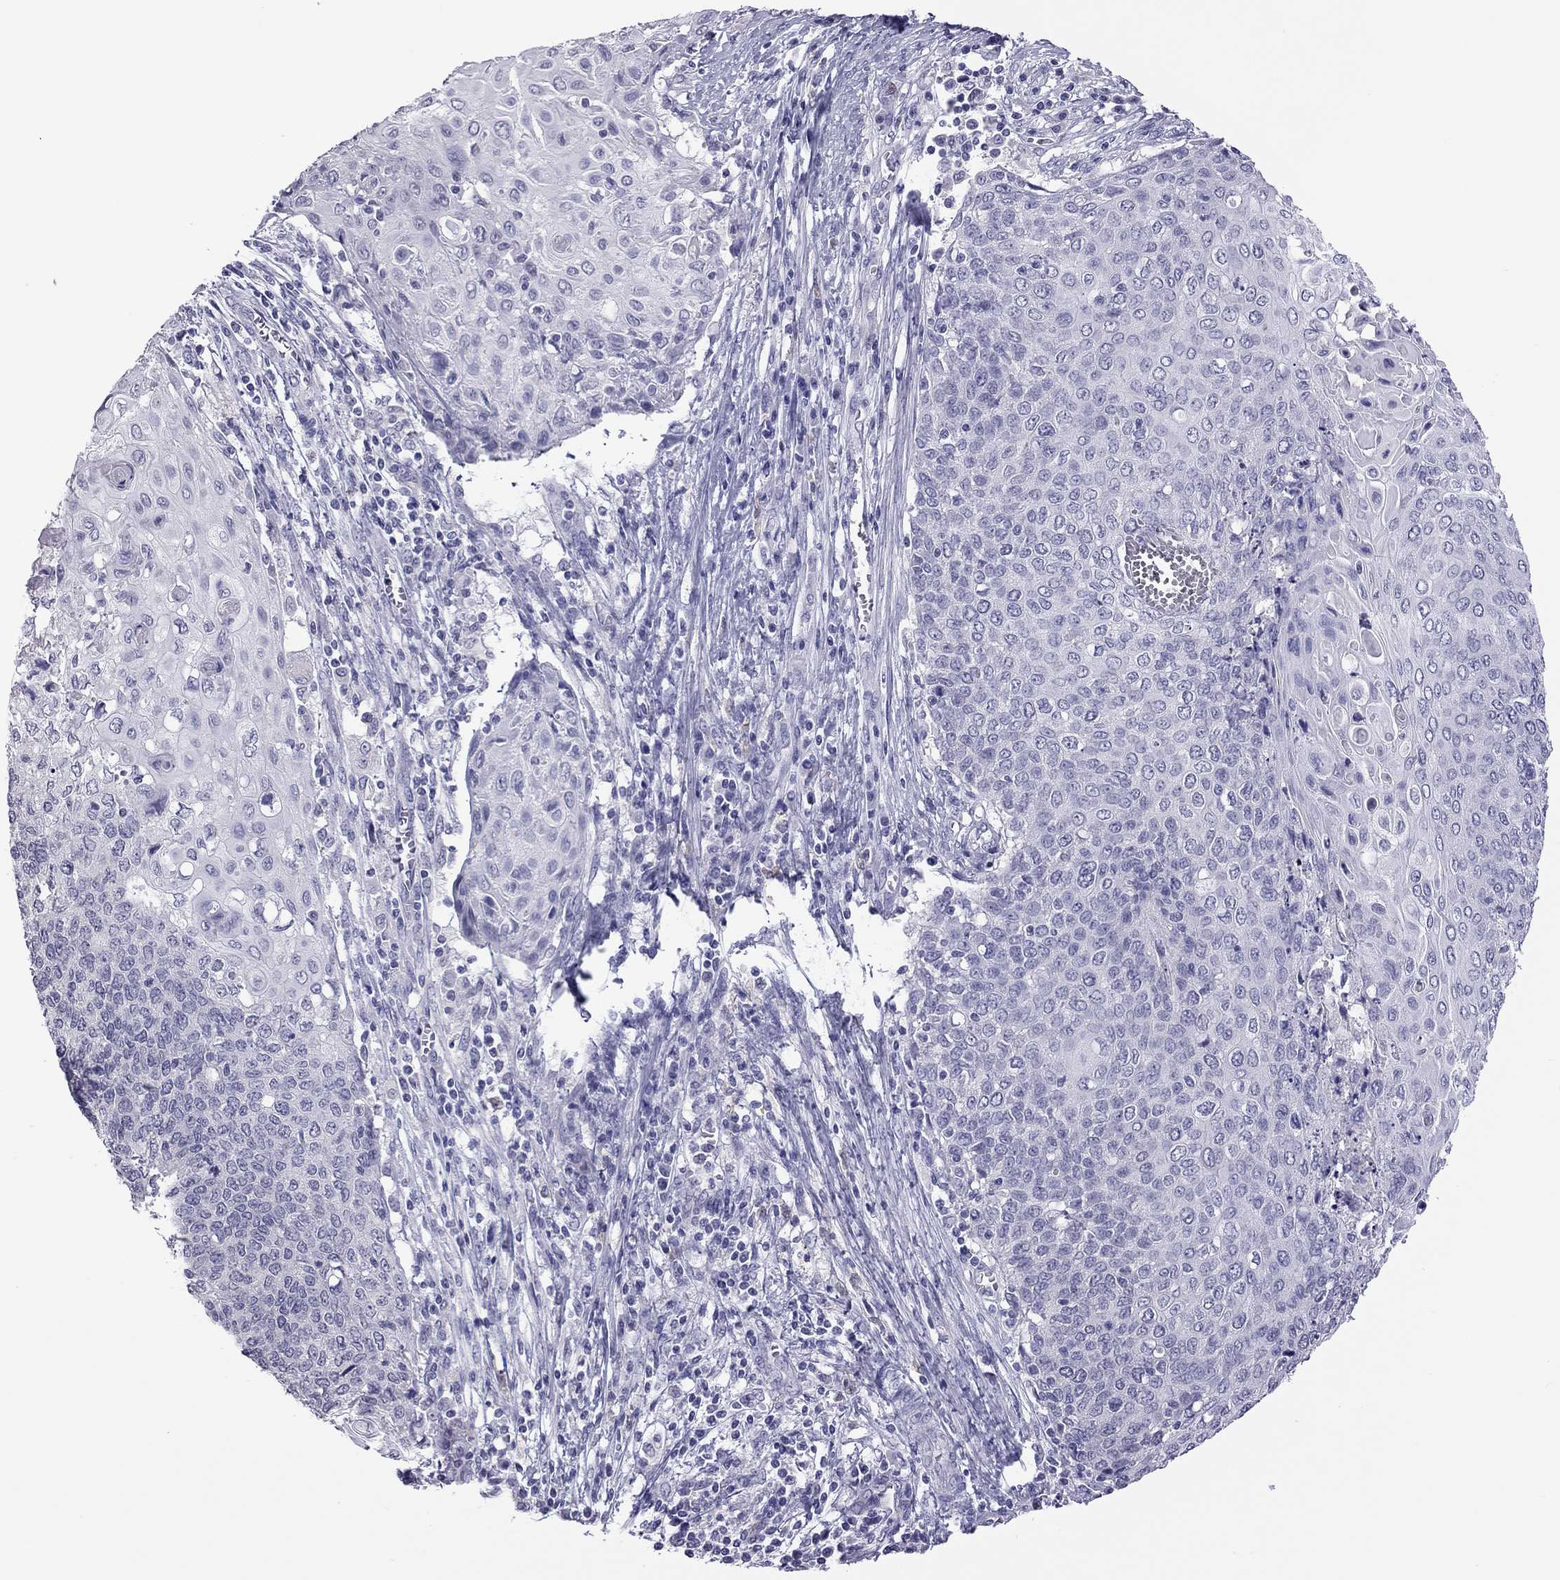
{"staining": {"intensity": "negative", "quantity": "none", "location": "none"}, "tissue": "cervical cancer", "cell_type": "Tumor cells", "image_type": "cancer", "snomed": [{"axis": "morphology", "description": "Squamous cell carcinoma, NOS"}, {"axis": "topography", "description": "Cervix"}], "caption": "There is no significant expression in tumor cells of cervical cancer. (Brightfield microscopy of DAB immunohistochemistry at high magnification).", "gene": "PPP1R3A", "patient": {"sex": "female", "age": 39}}